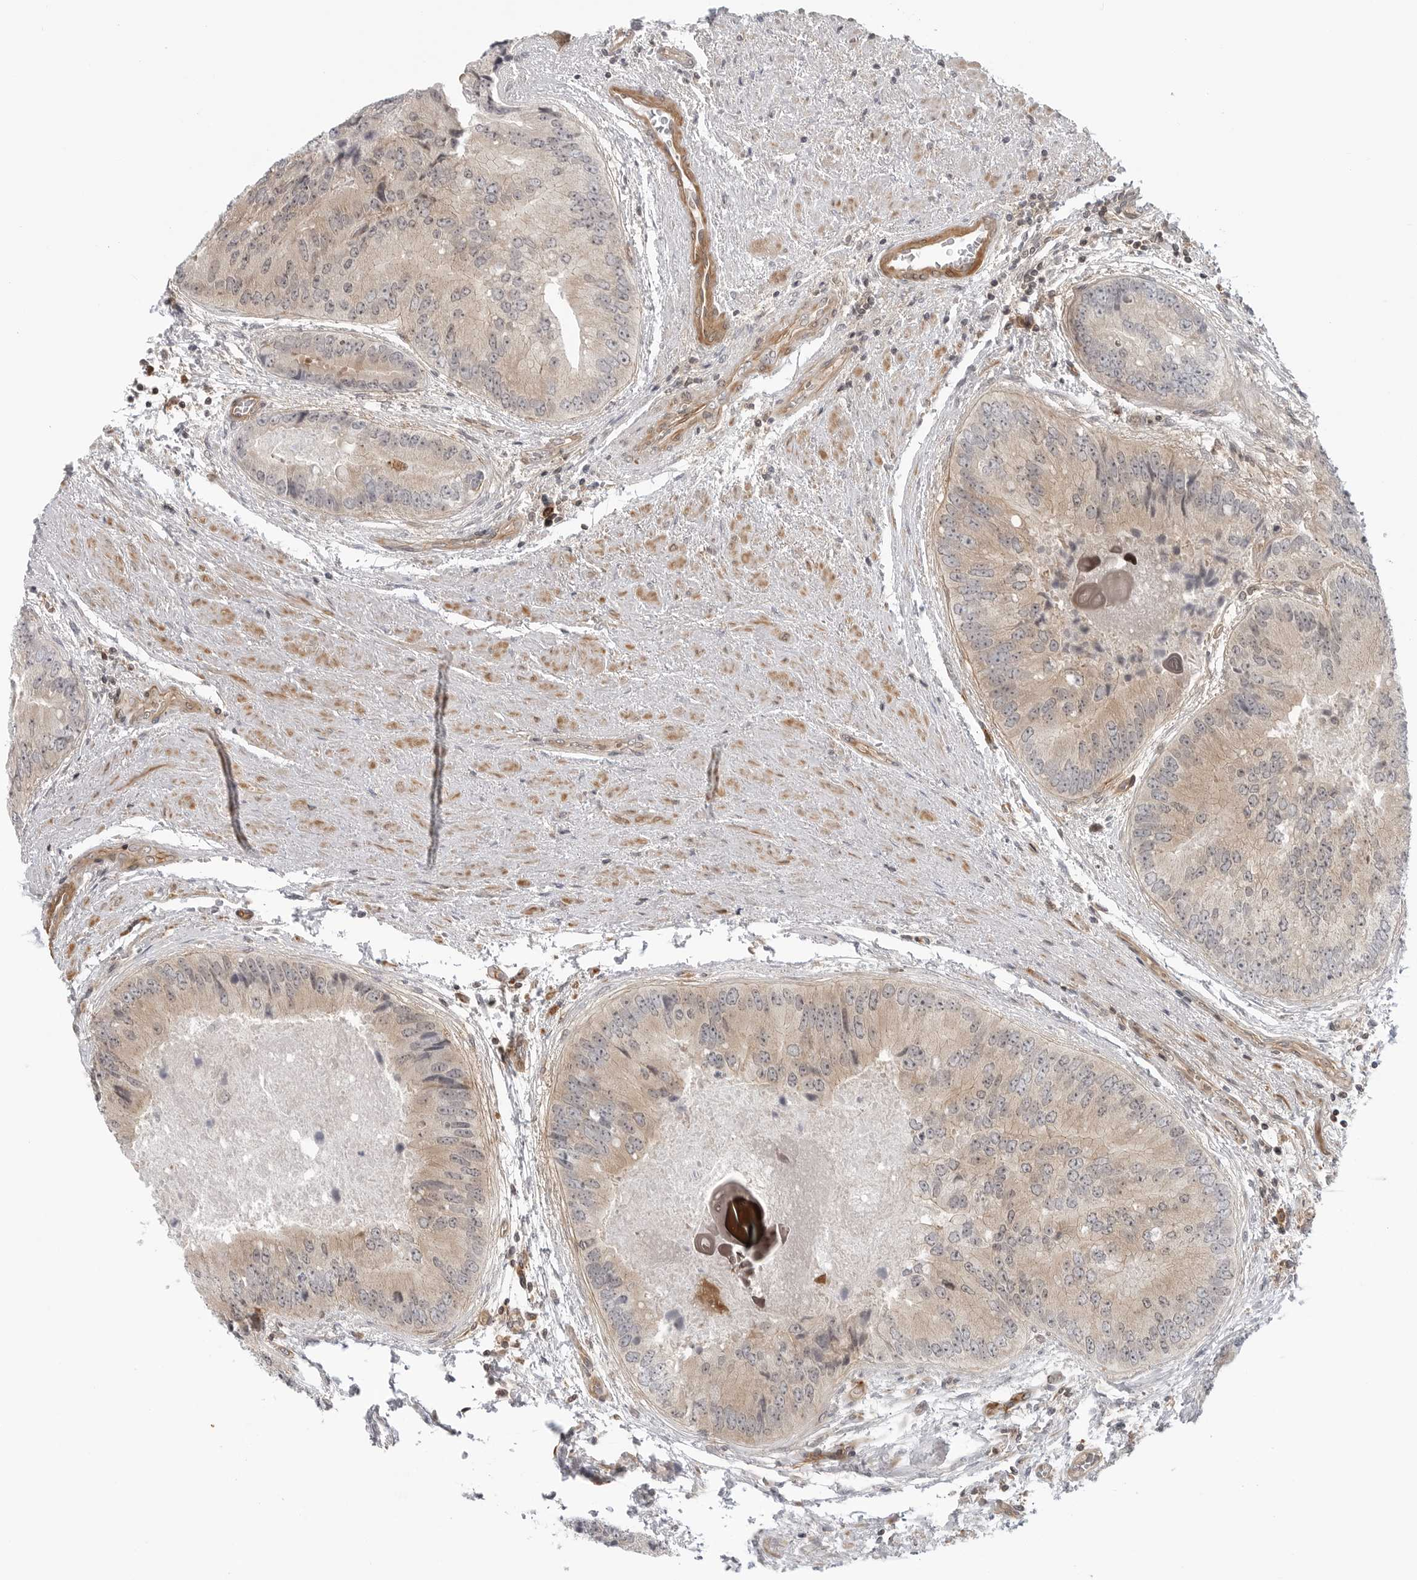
{"staining": {"intensity": "weak", "quantity": ">75%", "location": "cytoplasmic/membranous"}, "tissue": "prostate cancer", "cell_type": "Tumor cells", "image_type": "cancer", "snomed": [{"axis": "morphology", "description": "Adenocarcinoma, High grade"}, {"axis": "topography", "description": "Prostate"}], "caption": "Immunohistochemical staining of human prostate cancer (high-grade adenocarcinoma) reveals low levels of weak cytoplasmic/membranous protein expression in about >75% of tumor cells.", "gene": "STXBP3", "patient": {"sex": "male", "age": 70}}